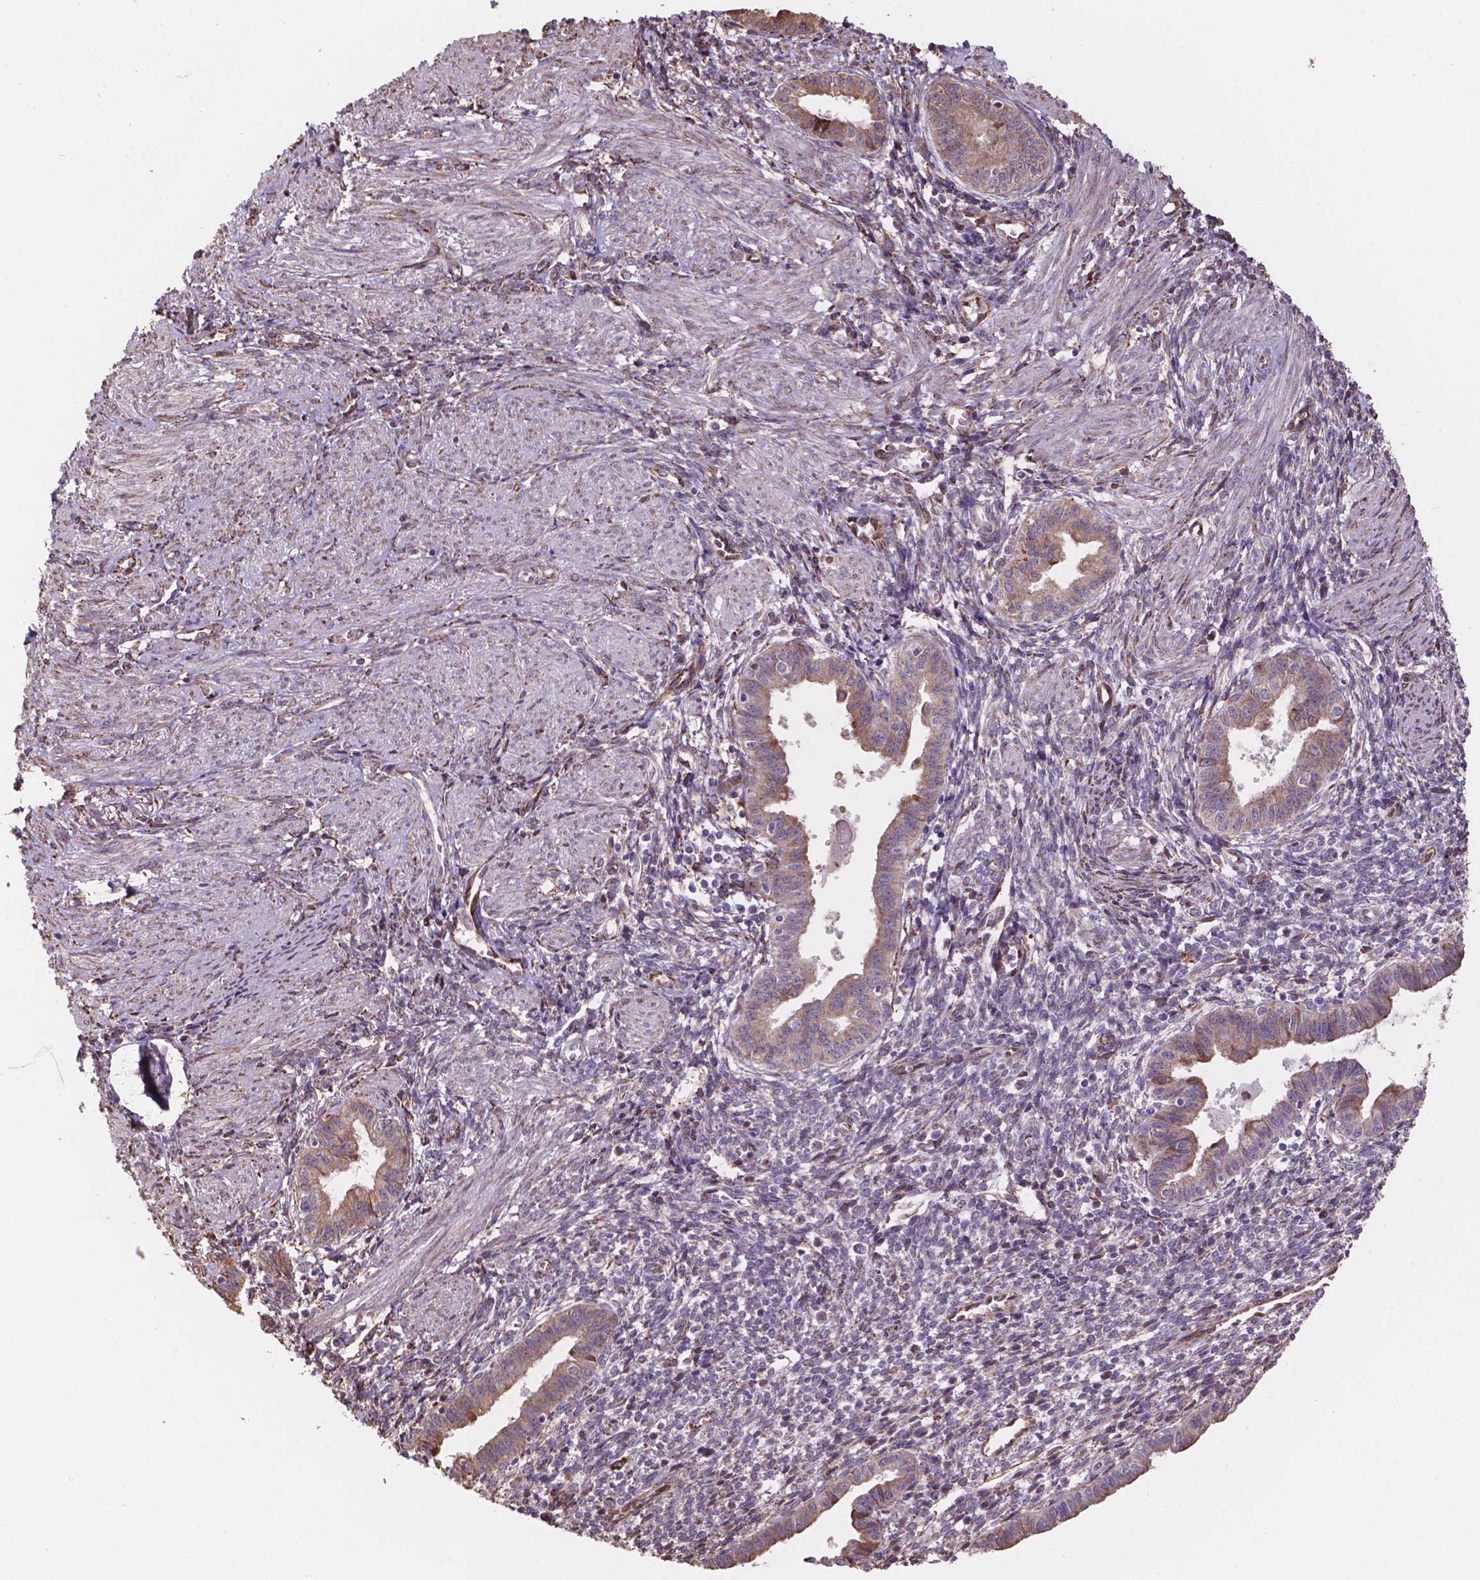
{"staining": {"intensity": "negative", "quantity": "none", "location": "none"}, "tissue": "endometrium", "cell_type": "Cells in endometrial stroma", "image_type": "normal", "snomed": [{"axis": "morphology", "description": "Normal tissue, NOS"}, {"axis": "topography", "description": "Endometrium"}], "caption": "This is an immunohistochemistry histopathology image of unremarkable human endometrium. There is no positivity in cells in endometrial stroma.", "gene": "IPO11", "patient": {"sex": "female", "age": 37}}